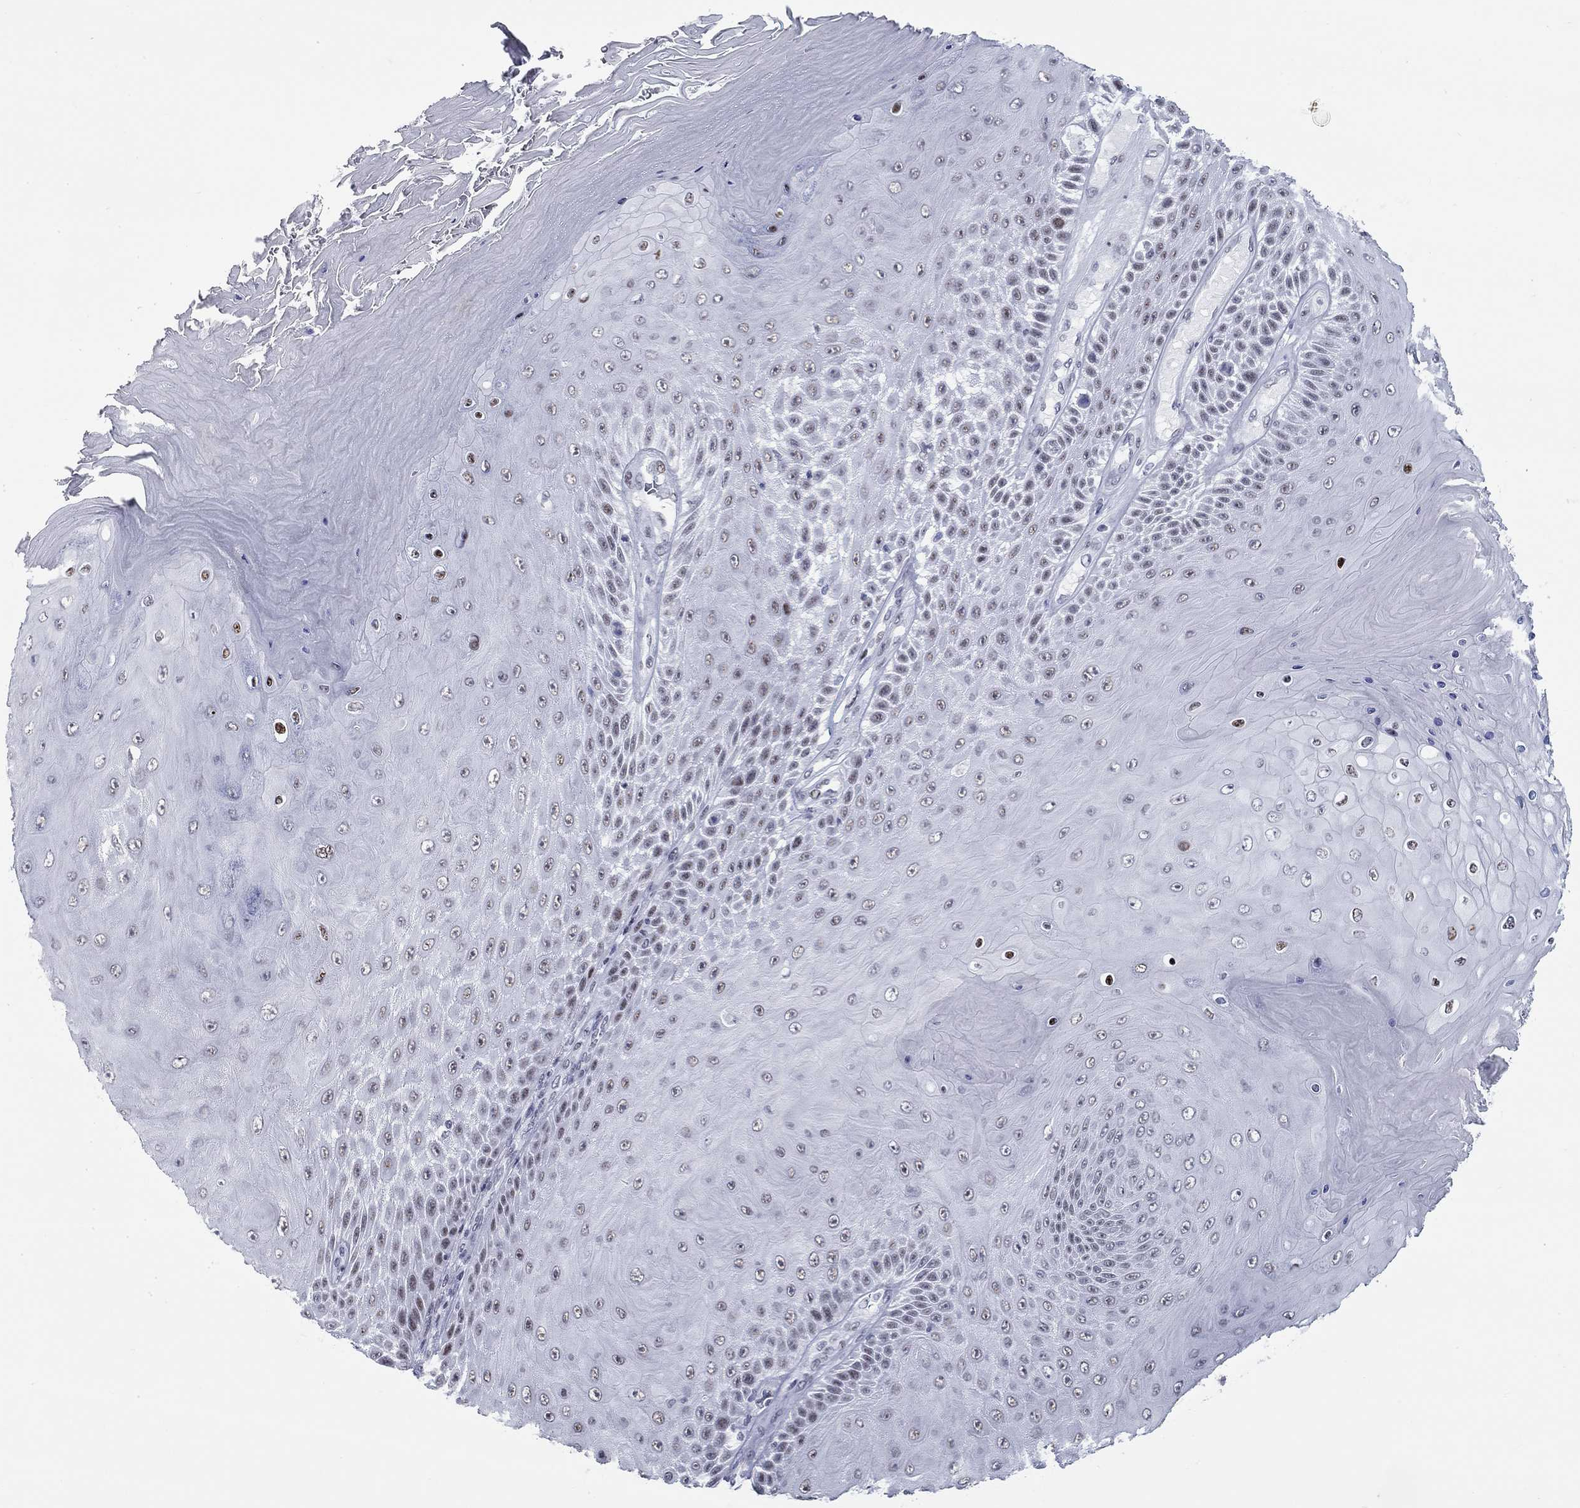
{"staining": {"intensity": "strong", "quantity": "<25%", "location": "nuclear"}, "tissue": "skin cancer", "cell_type": "Tumor cells", "image_type": "cancer", "snomed": [{"axis": "morphology", "description": "Squamous cell carcinoma, NOS"}, {"axis": "topography", "description": "Skin"}], "caption": "A brown stain highlights strong nuclear expression of a protein in skin squamous cell carcinoma tumor cells. (DAB (3,3'-diaminobenzidine) = brown stain, brightfield microscopy at high magnification).", "gene": "ASF1B", "patient": {"sex": "male", "age": 62}}